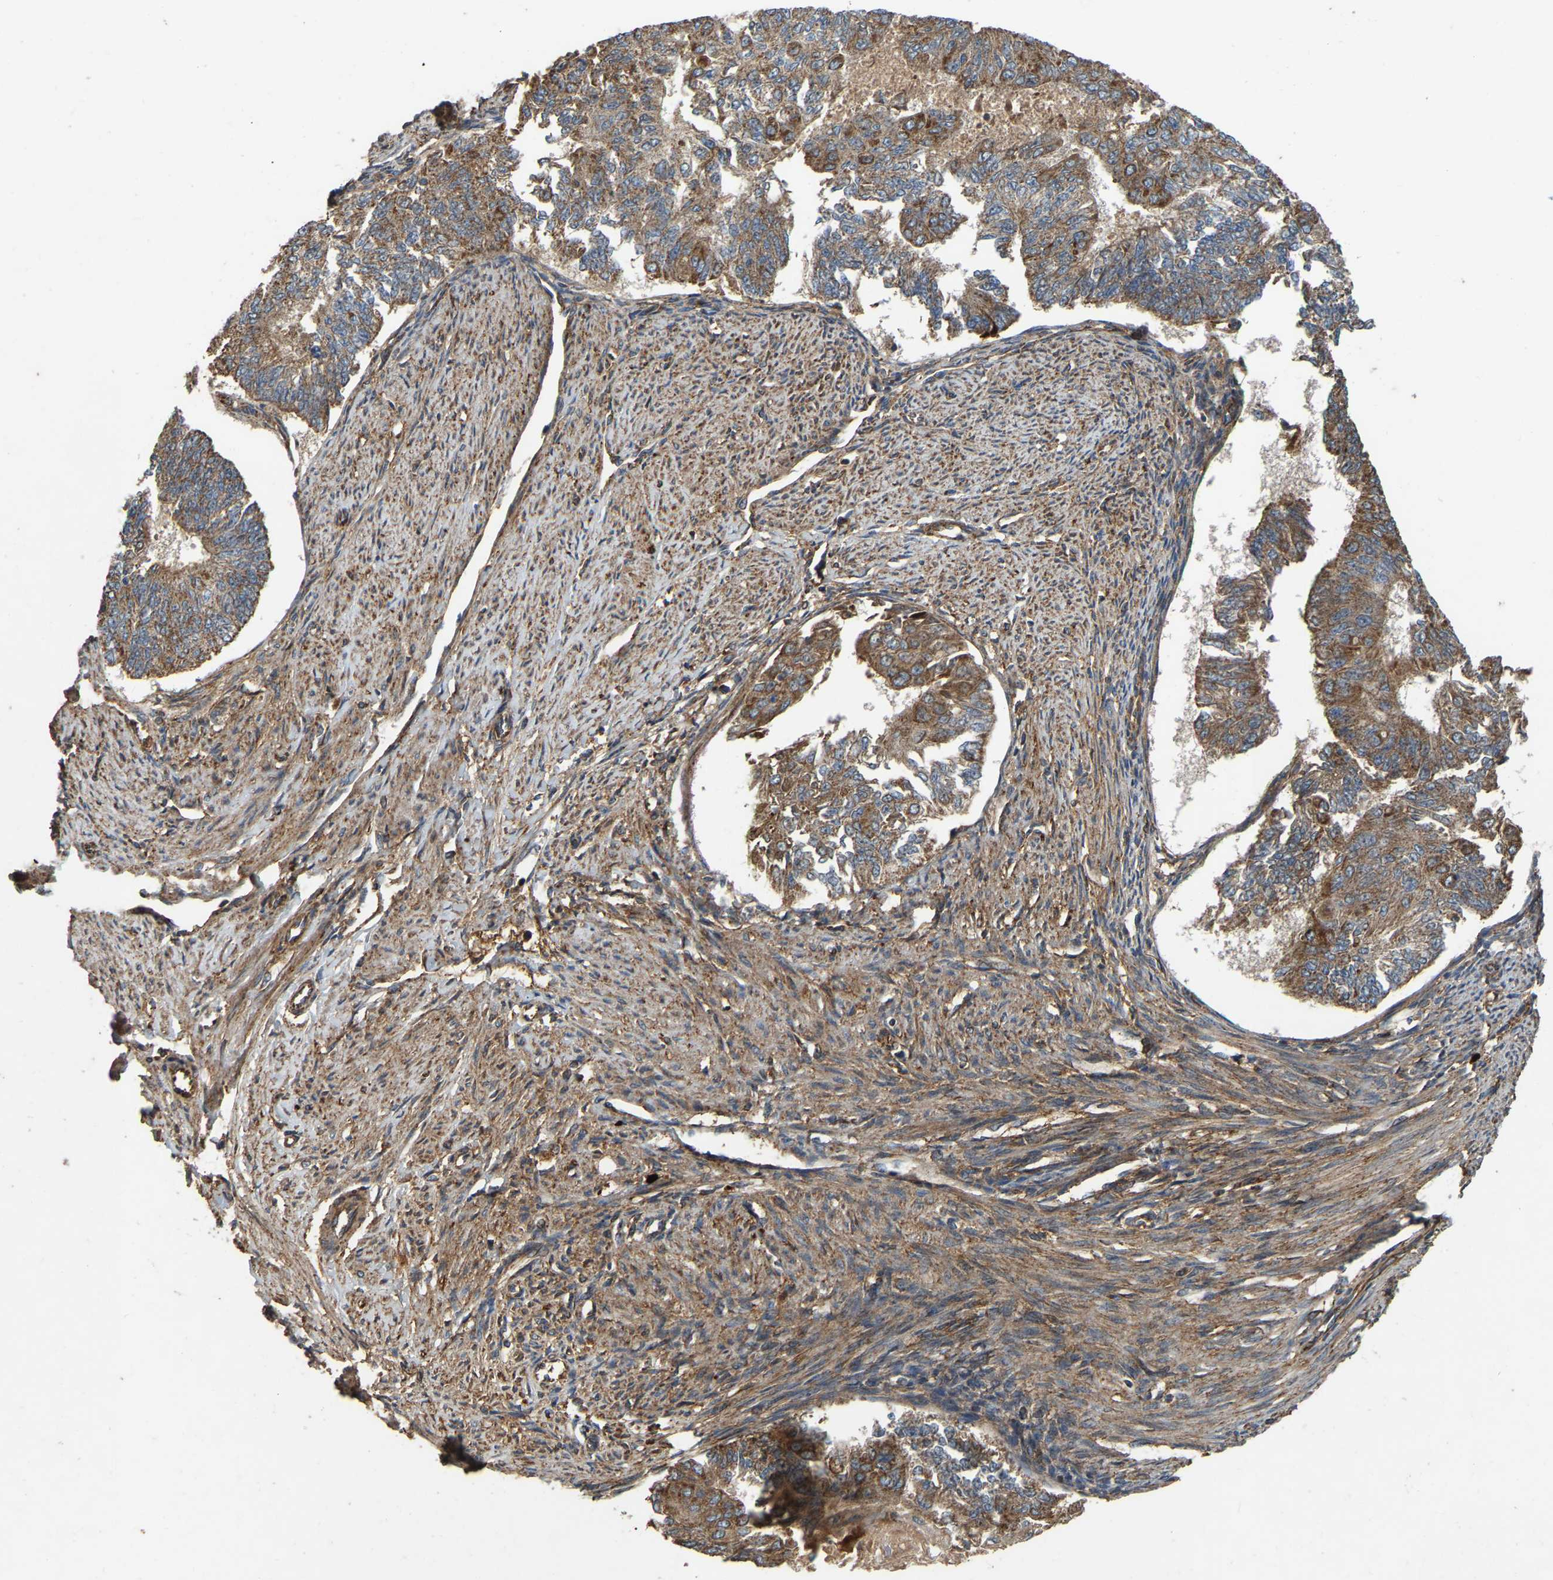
{"staining": {"intensity": "moderate", "quantity": ">75%", "location": "cytoplasmic/membranous"}, "tissue": "endometrial cancer", "cell_type": "Tumor cells", "image_type": "cancer", "snomed": [{"axis": "morphology", "description": "Adenocarcinoma, NOS"}, {"axis": "topography", "description": "Endometrium"}], "caption": "DAB (3,3'-diaminobenzidine) immunohistochemical staining of endometrial cancer reveals moderate cytoplasmic/membranous protein staining in about >75% of tumor cells.", "gene": "SAMD9L", "patient": {"sex": "female", "age": 32}}